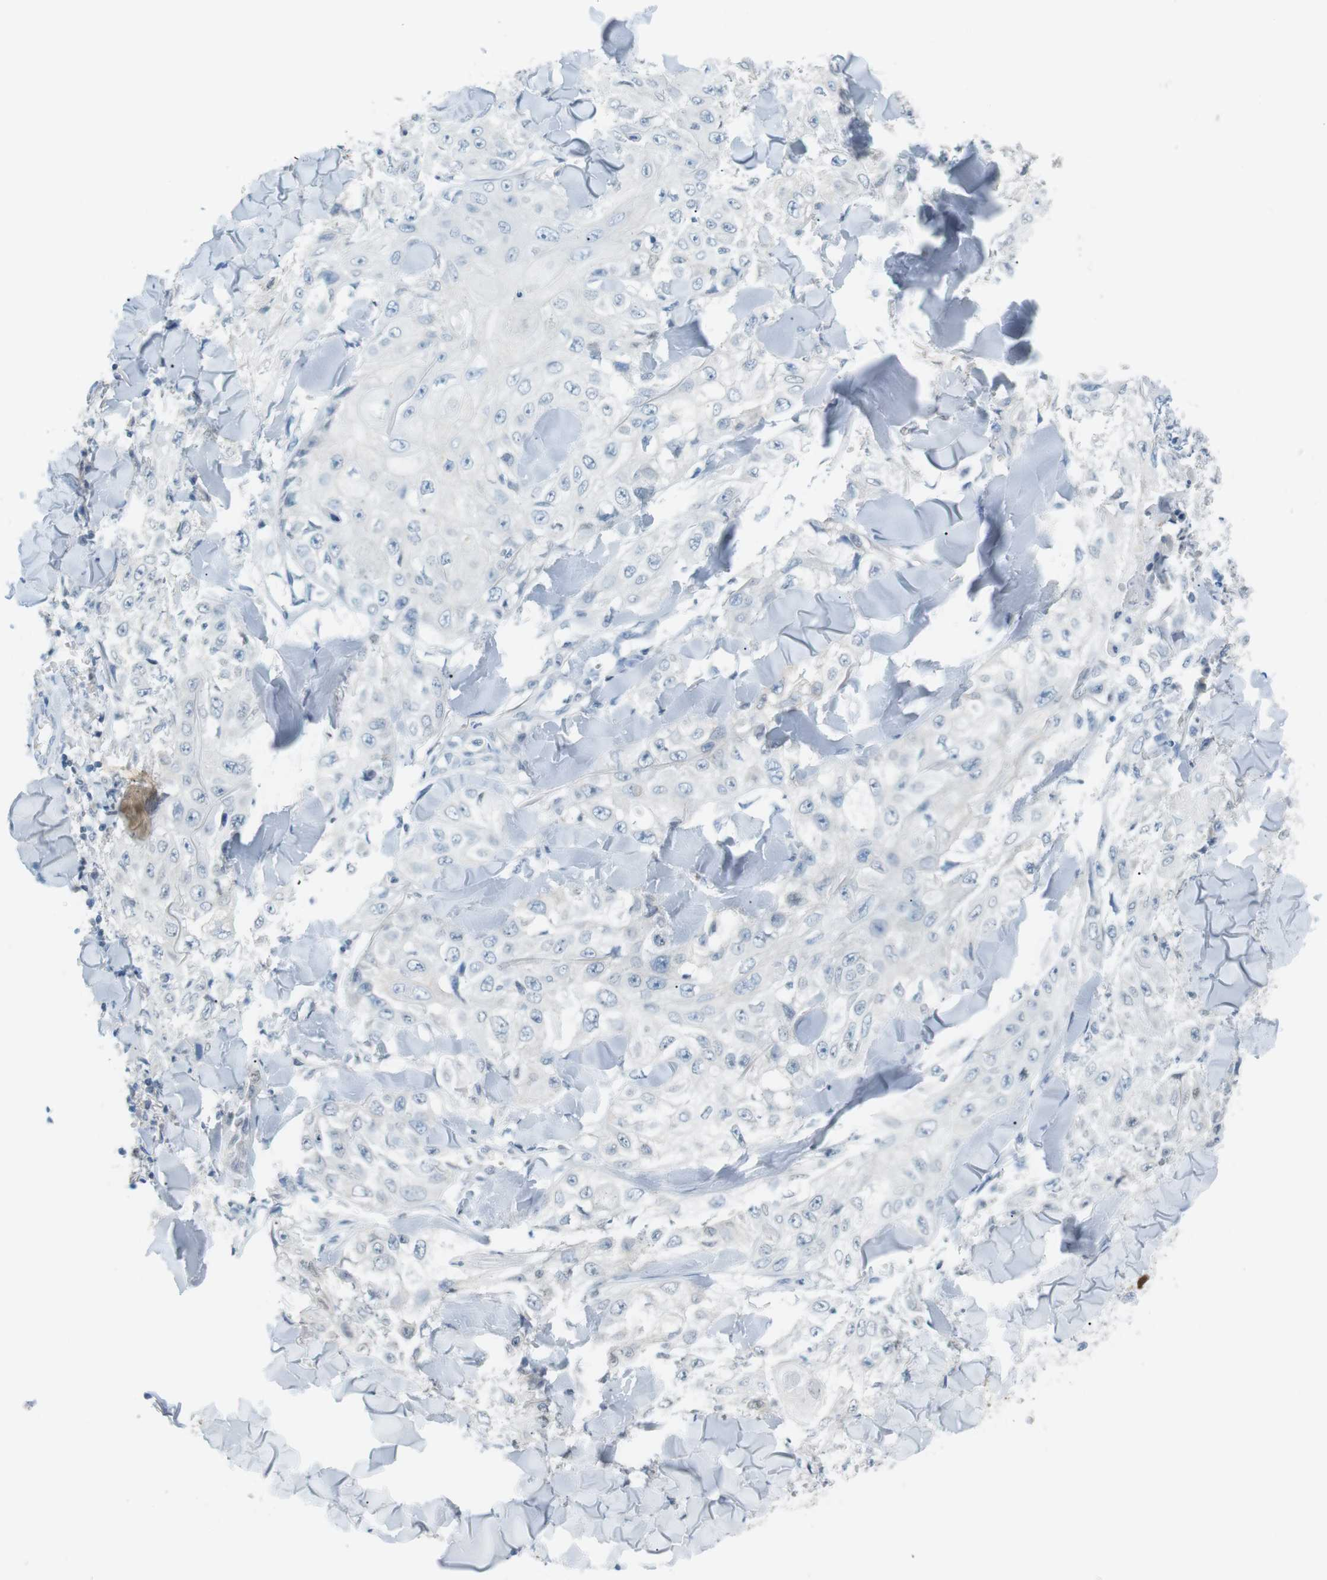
{"staining": {"intensity": "negative", "quantity": "none", "location": "none"}, "tissue": "skin cancer", "cell_type": "Tumor cells", "image_type": "cancer", "snomed": [{"axis": "morphology", "description": "Squamous cell carcinoma, NOS"}, {"axis": "topography", "description": "Skin"}], "caption": "Tumor cells show no significant expression in squamous cell carcinoma (skin). (Brightfield microscopy of DAB immunohistochemistry at high magnification).", "gene": "AZGP1", "patient": {"sex": "male", "age": 86}}